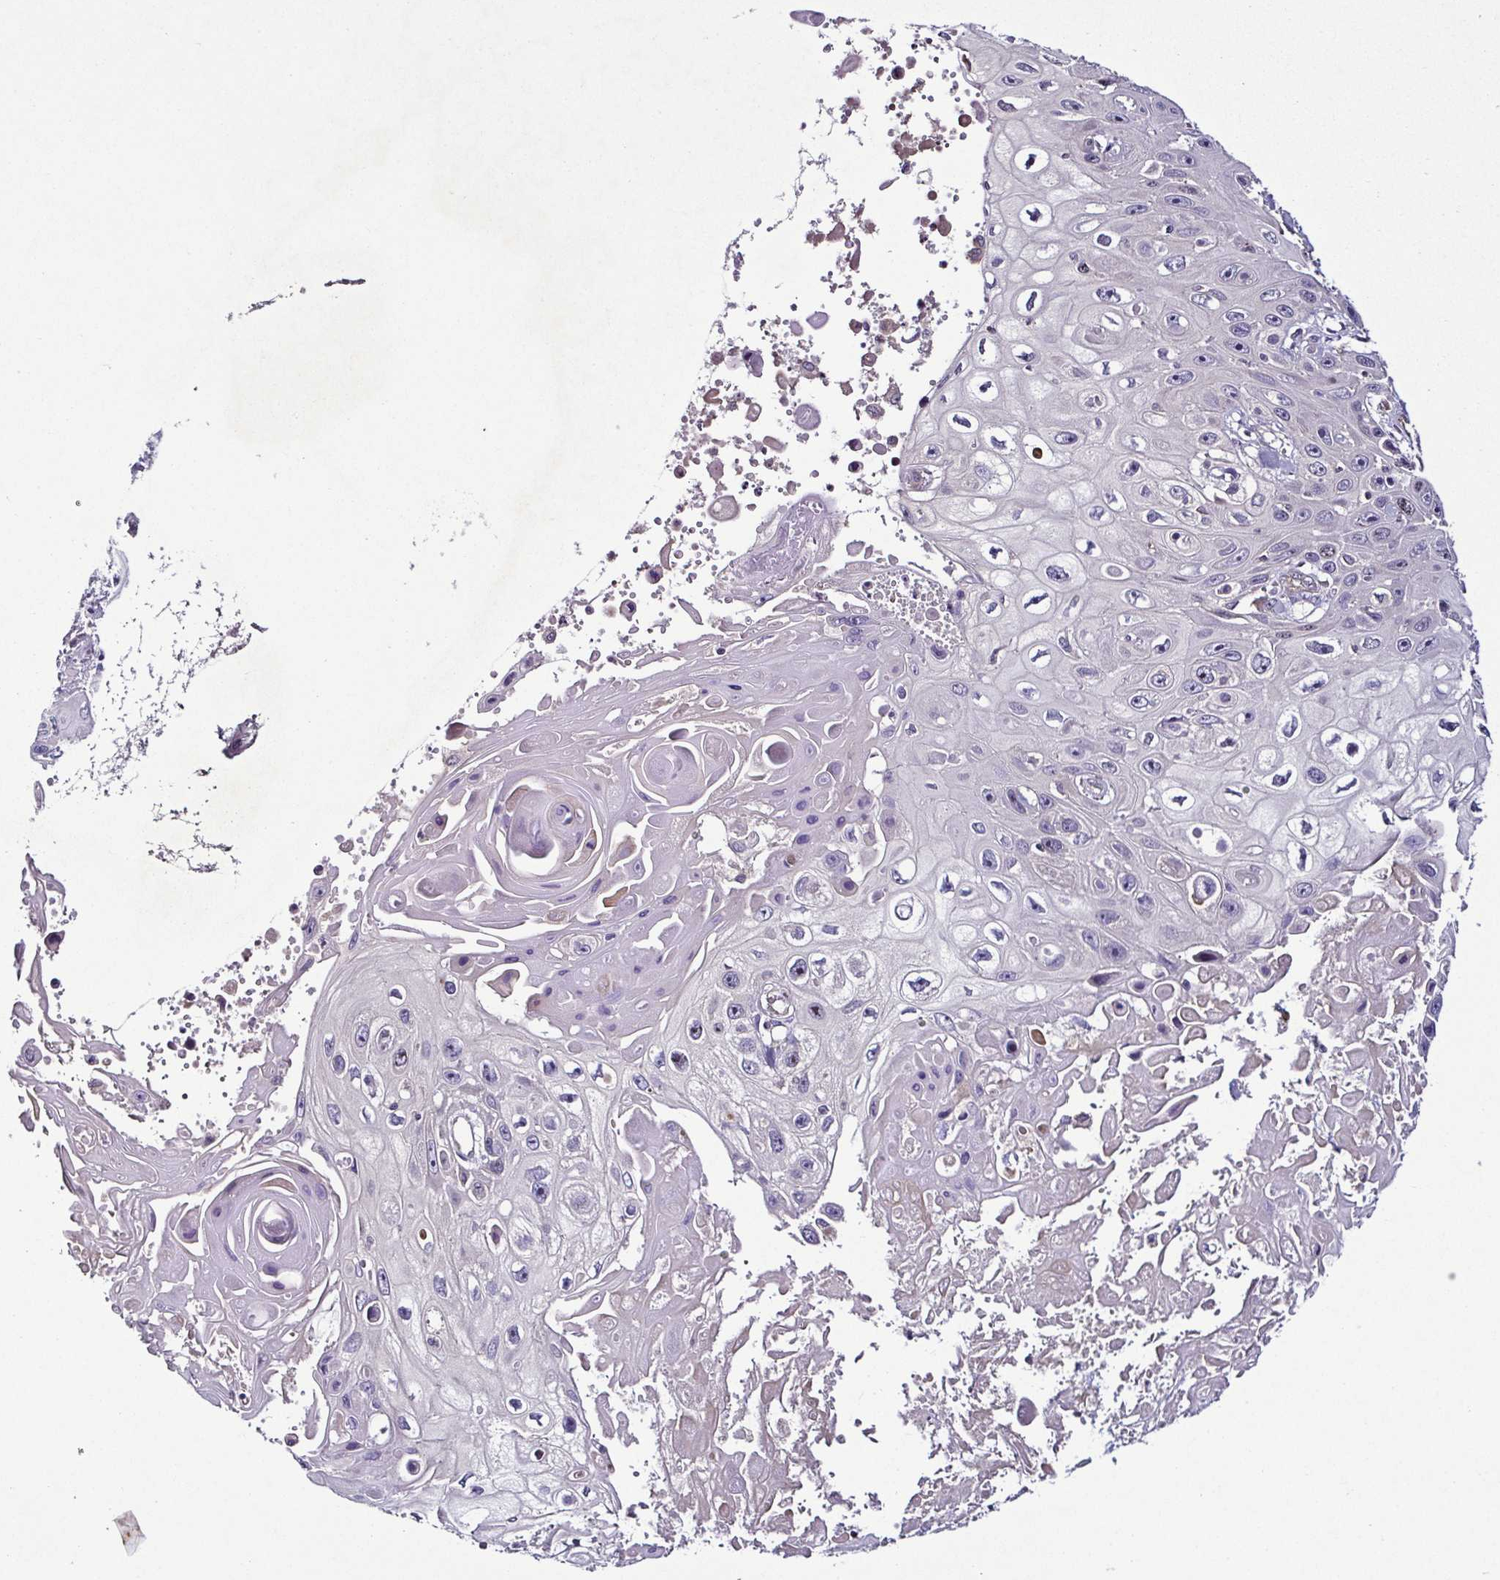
{"staining": {"intensity": "negative", "quantity": "none", "location": "none"}, "tissue": "skin cancer", "cell_type": "Tumor cells", "image_type": "cancer", "snomed": [{"axis": "morphology", "description": "Squamous cell carcinoma, NOS"}, {"axis": "topography", "description": "Skin"}], "caption": "Tumor cells are negative for brown protein staining in skin cancer (squamous cell carcinoma).", "gene": "LMOD2", "patient": {"sex": "male", "age": 82}}